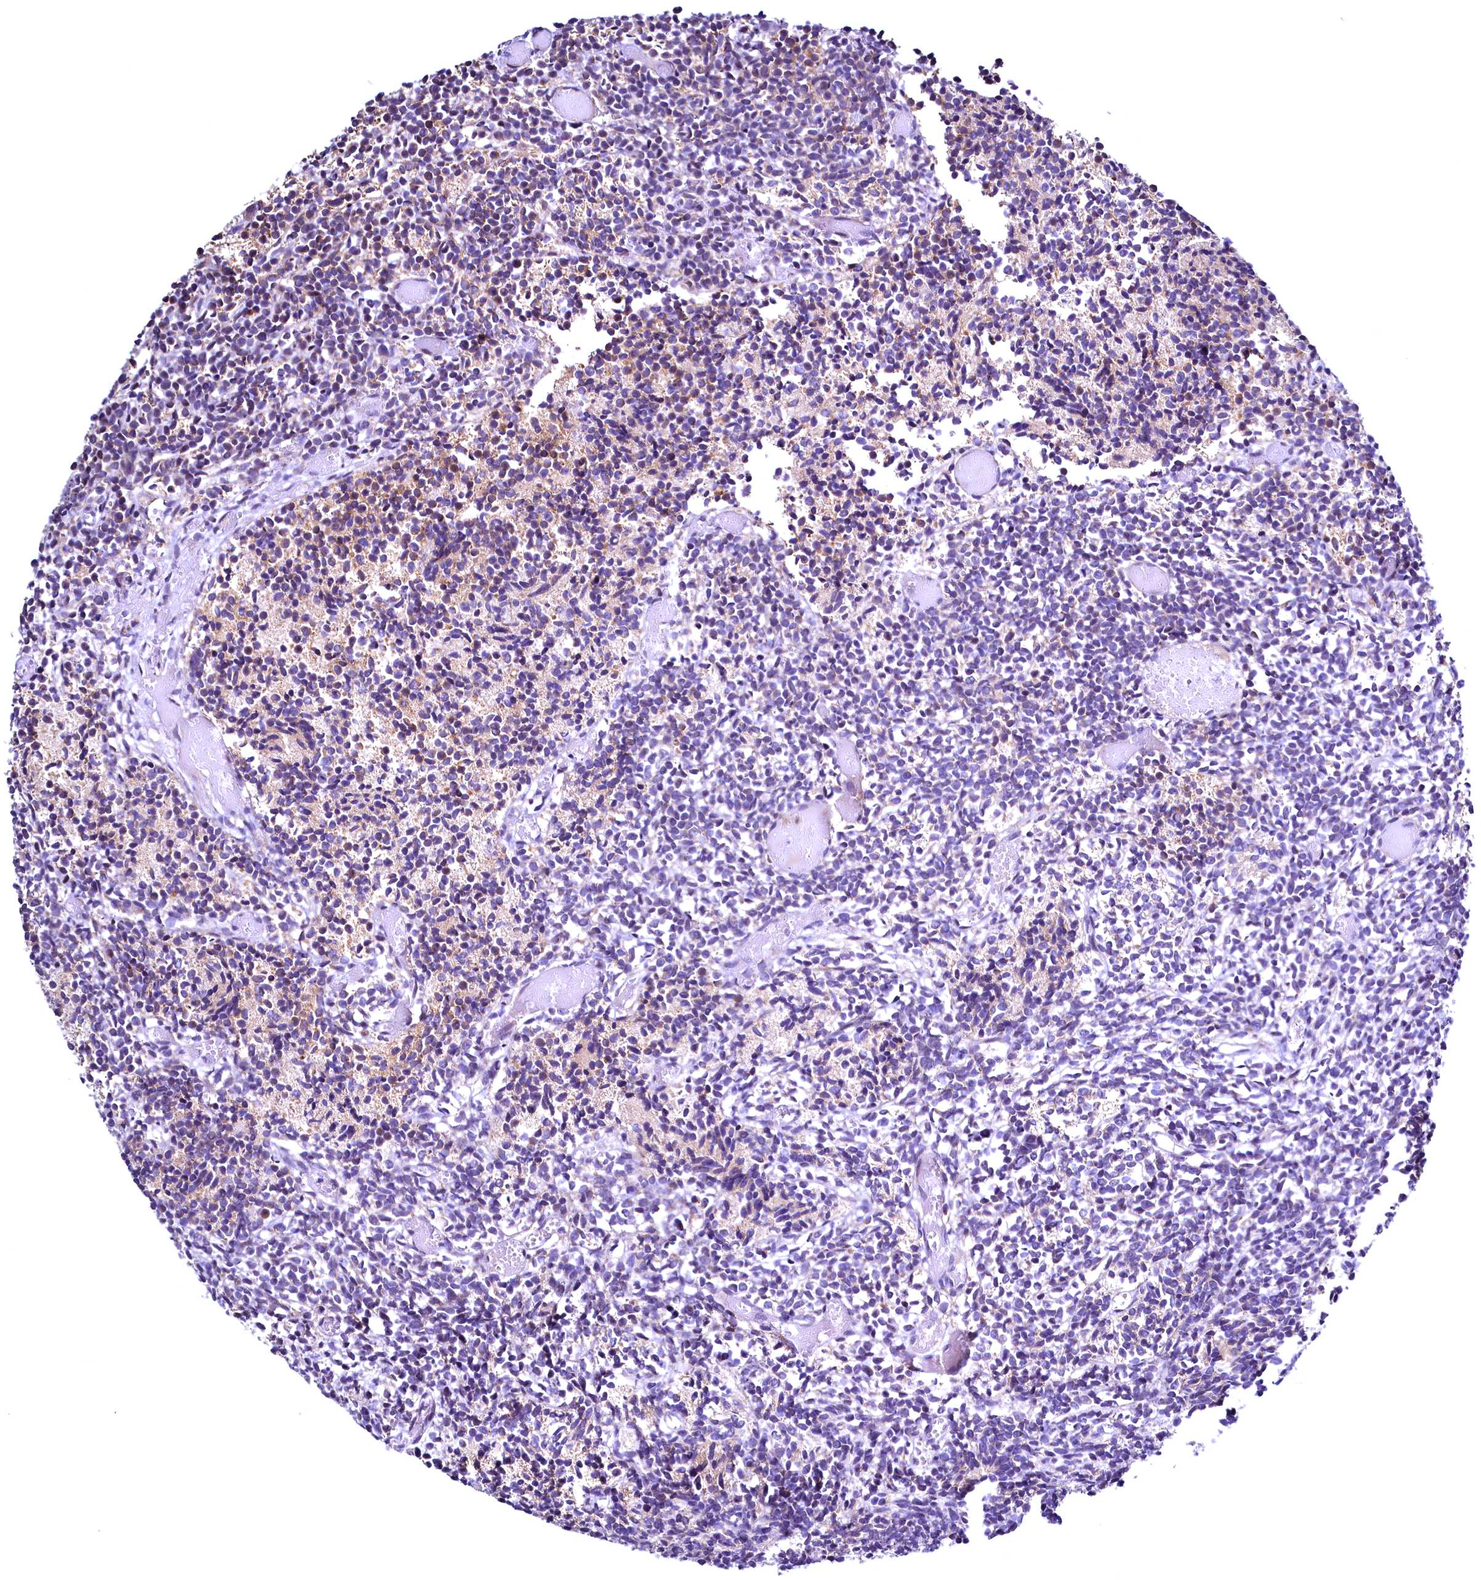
{"staining": {"intensity": "moderate", "quantity": "<25%", "location": "cytoplasmic/membranous"}, "tissue": "glioma", "cell_type": "Tumor cells", "image_type": "cancer", "snomed": [{"axis": "morphology", "description": "Glioma, malignant, Low grade"}, {"axis": "topography", "description": "Brain"}], "caption": "The micrograph reveals a brown stain indicating the presence of a protein in the cytoplasmic/membranous of tumor cells in malignant glioma (low-grade).", "gene": "RBFA", "patient": {"sex": "female", "age": 1}}